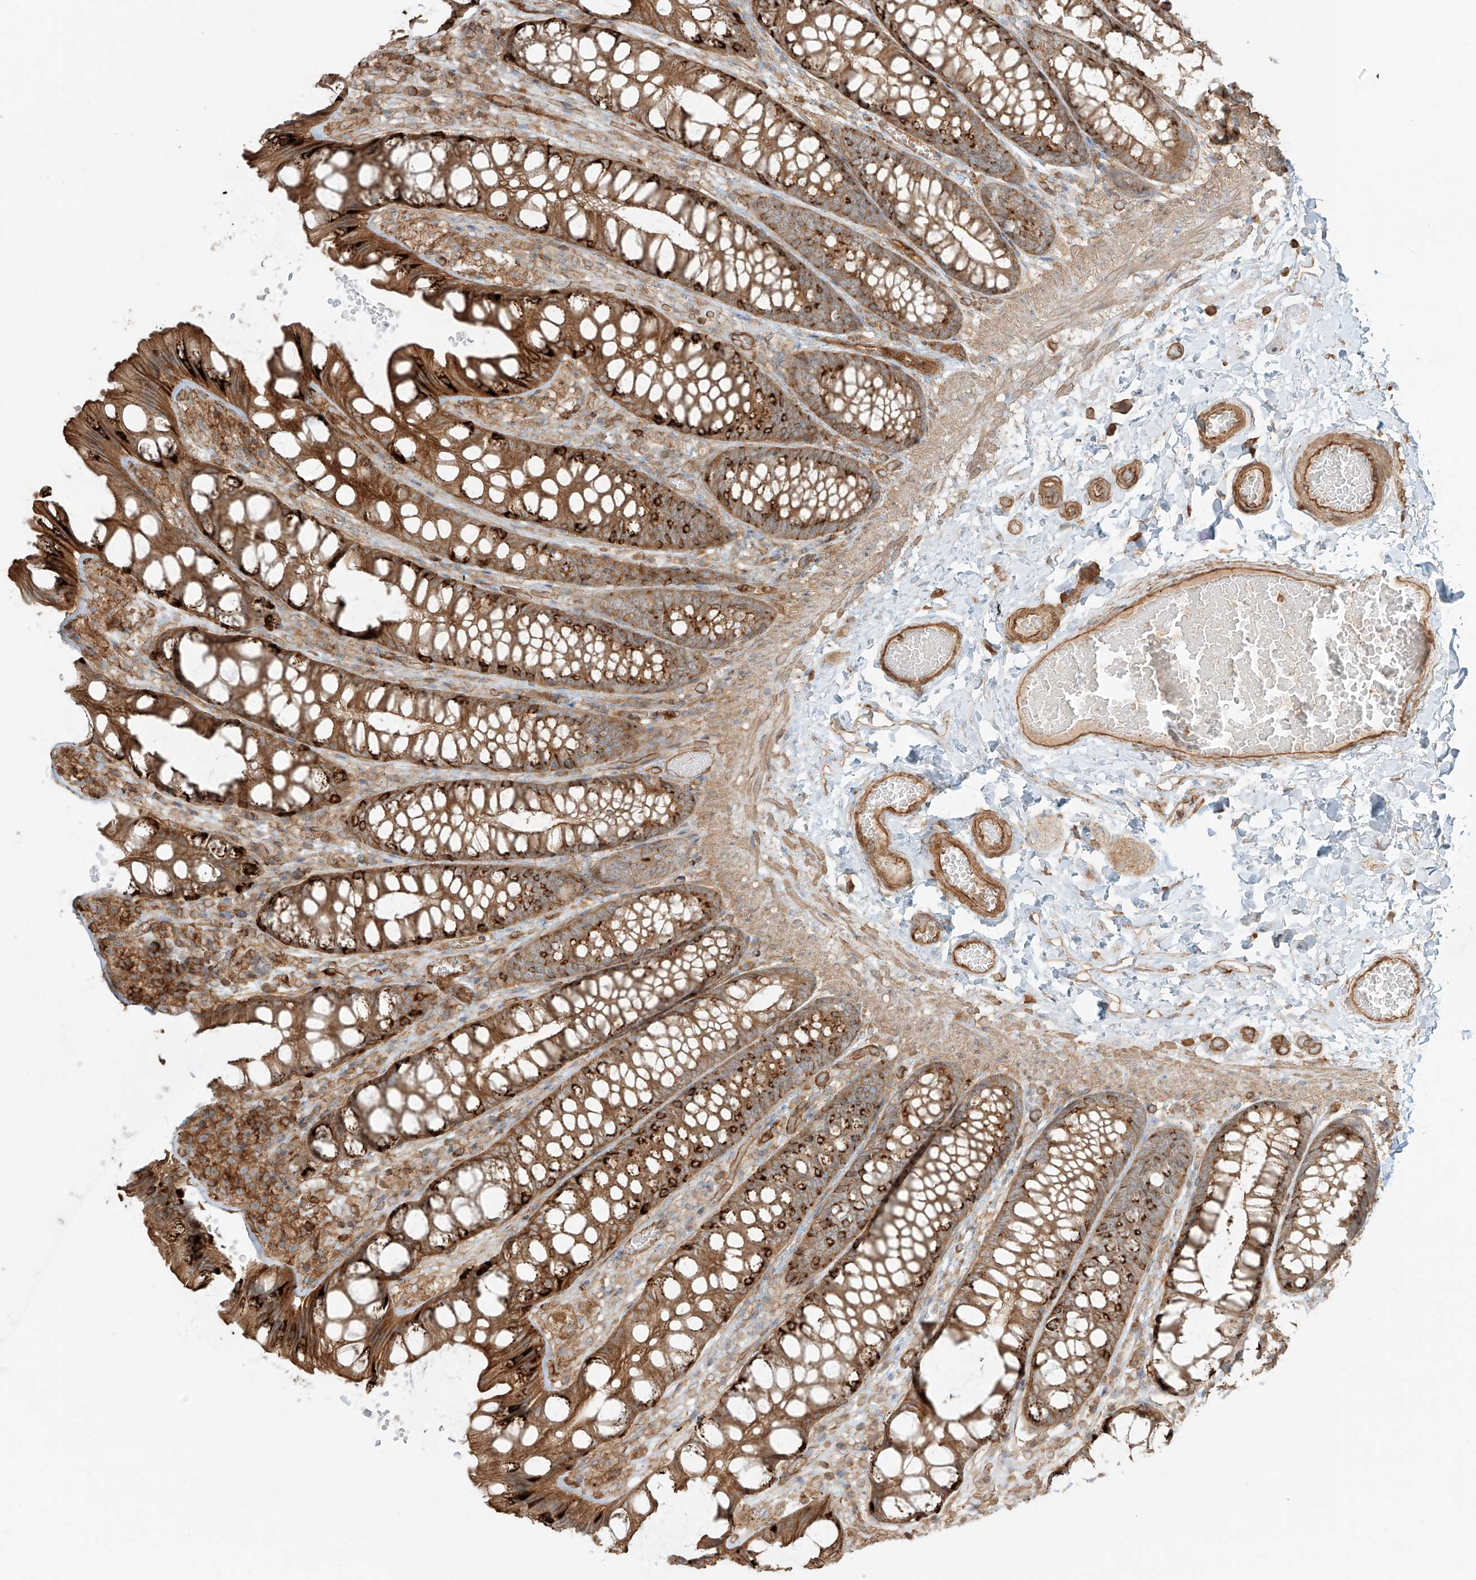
{"staining": {"intensity": "moderate", "quantity": ">75%", "location": "cytoplasmic/membranous"}, "tissue": "colon", "cell_type": "Endothelial cells", "image_type": "normal", "snomed": [{"axis": "morphology", "description": "Normal tissue, NOS"}, {"axis": "topography", "description": "Colon"}], "caption": "An immunohistochemistry micrograph of normal tissue is shown. Protein staining in brown highlights moderate cytoplasmic/membranous positivity in colon within endothelial cells.", "gene": "CCDC115", "patient": {"sex": "male", "age": 47}}